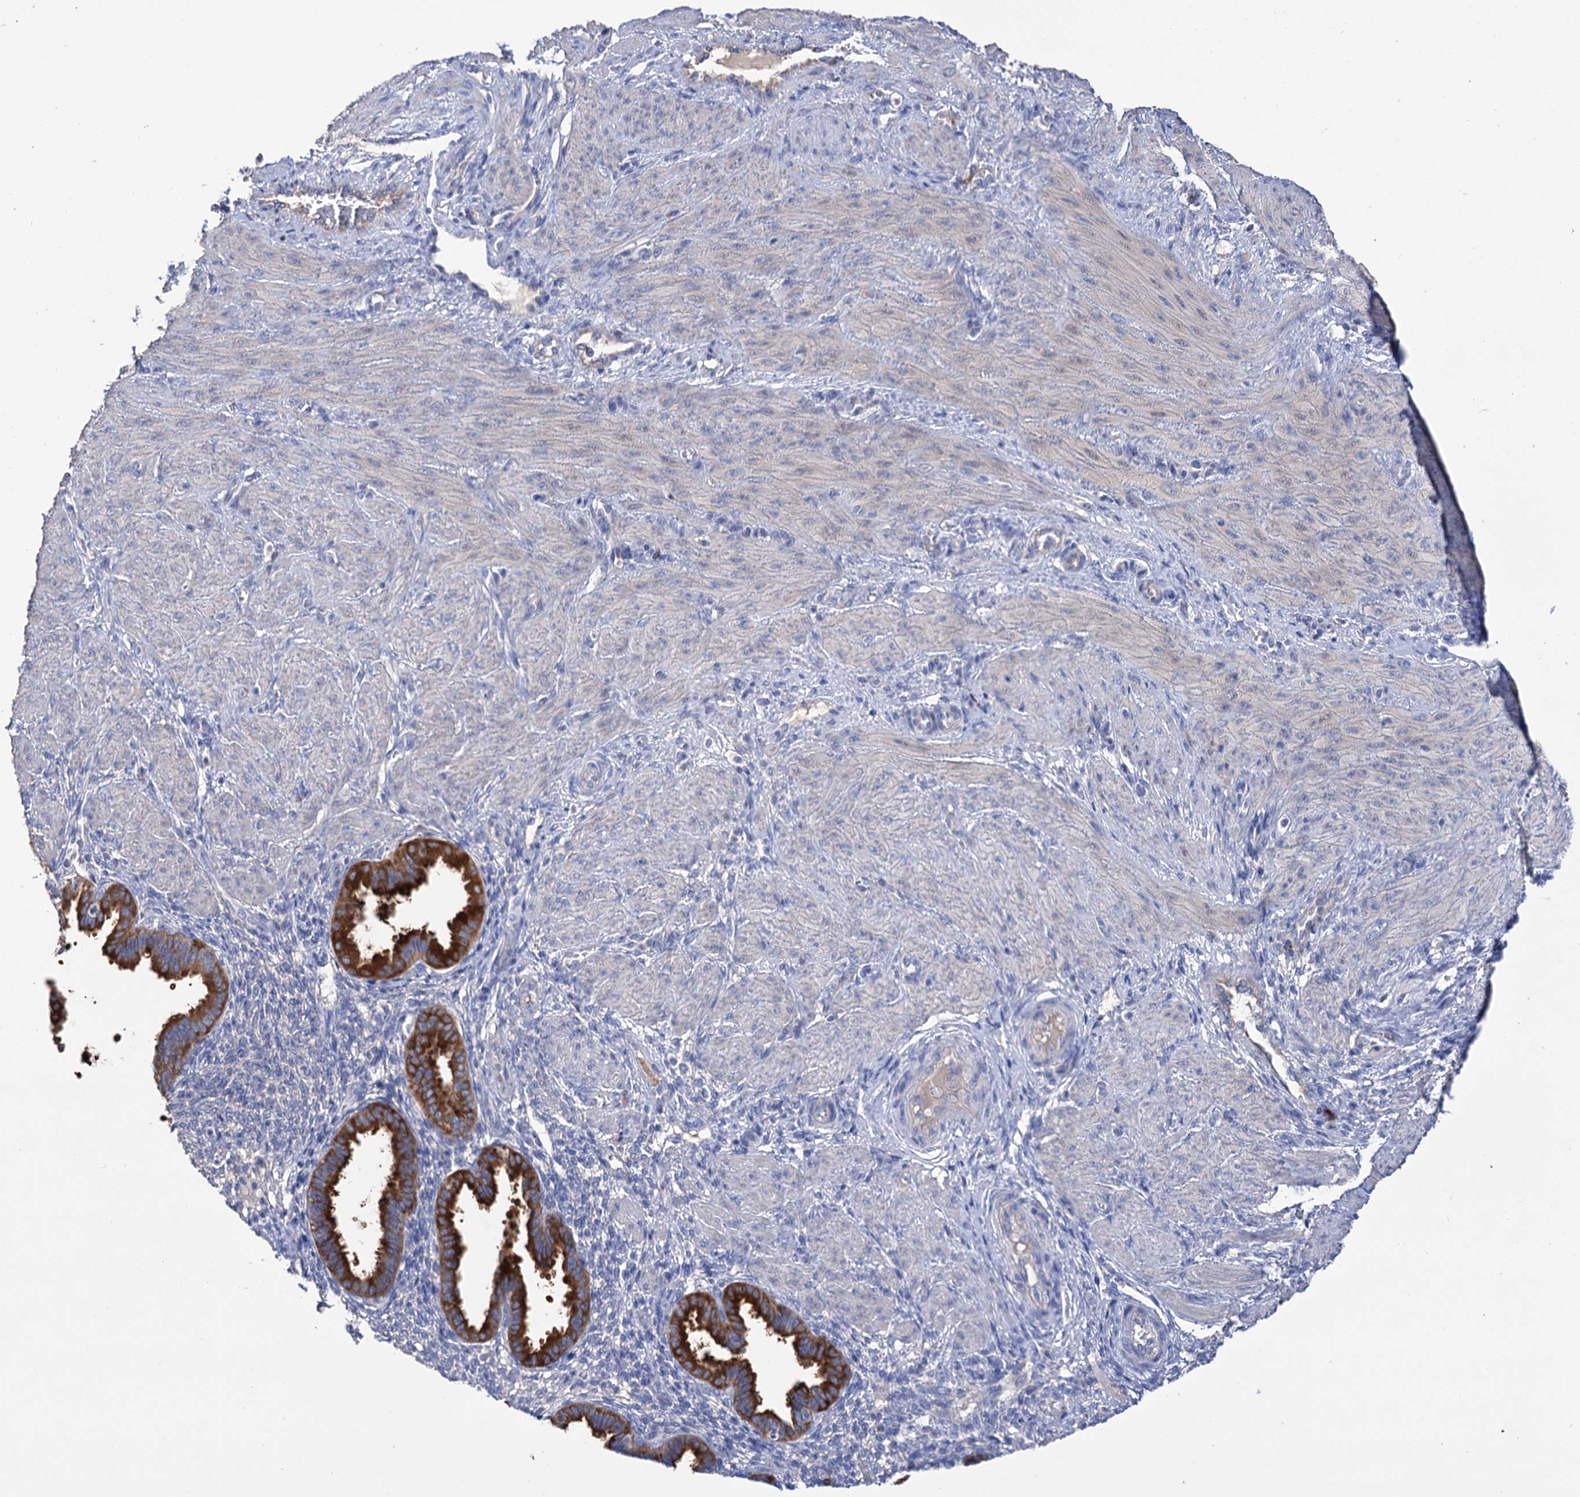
{"staining": {"intensity": "negative", "quantity": "none", "location": "none"}, "tissue": "endometrium", "cell_type": "Cells in endometrial stroma", "image_type": "normal", "snomed": [{"axis": "morphology", "description": "Normal tissue, NOS"}, {"axis": "topography", "description": "Endometrium"}], "caption": "Immunohistochemistry image of benign endometrium stained for a protein (brown), which demonstrates no positivity in cells in endometrial stroma.", "gene": "BBS4", "patient": {"sex": "female", "age": 33}}